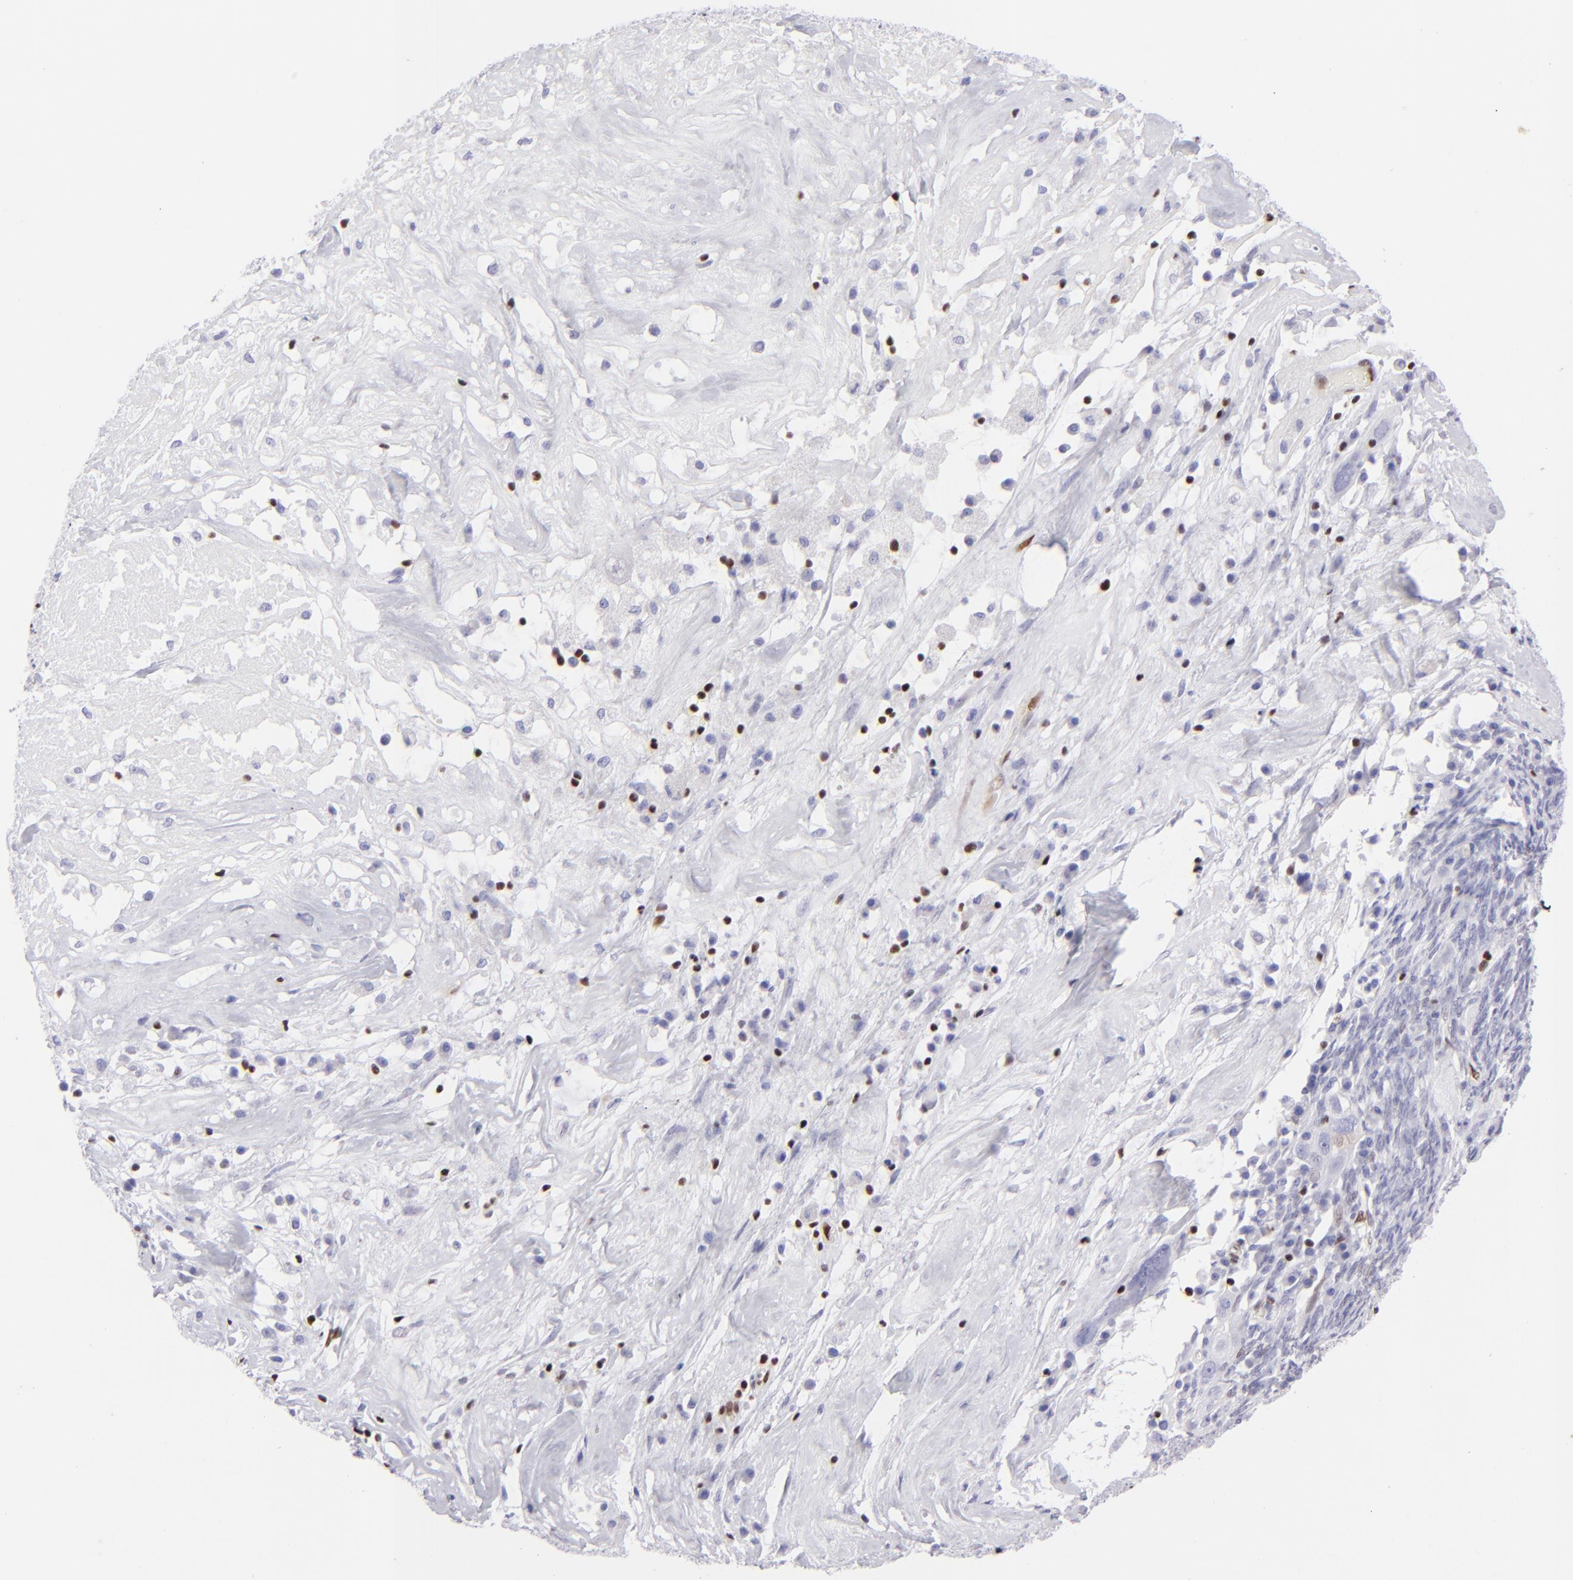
{"staining": {"intensity": "negative", "quantity": "none", "location": "none"}, "tissue": "ovarian cancer", "cell_type": "Tumor cells", "image_type": "cancer", "snomed": [{"axis": "morphology", "description": "Normal tissue, NOS"}, {"axis": "morphology", "description": "Cystadenocarcinoma, serous, NOS"}, {"axis": "topography", "description": "Ovary"}], "caption": "DAB immunohistochemical staining of ovarian serous cystadenocarcinoma demonstrates no significant expression in tumor cells.", "gene": "ETS1", "patient": {"sex": "female", "age": 62}}